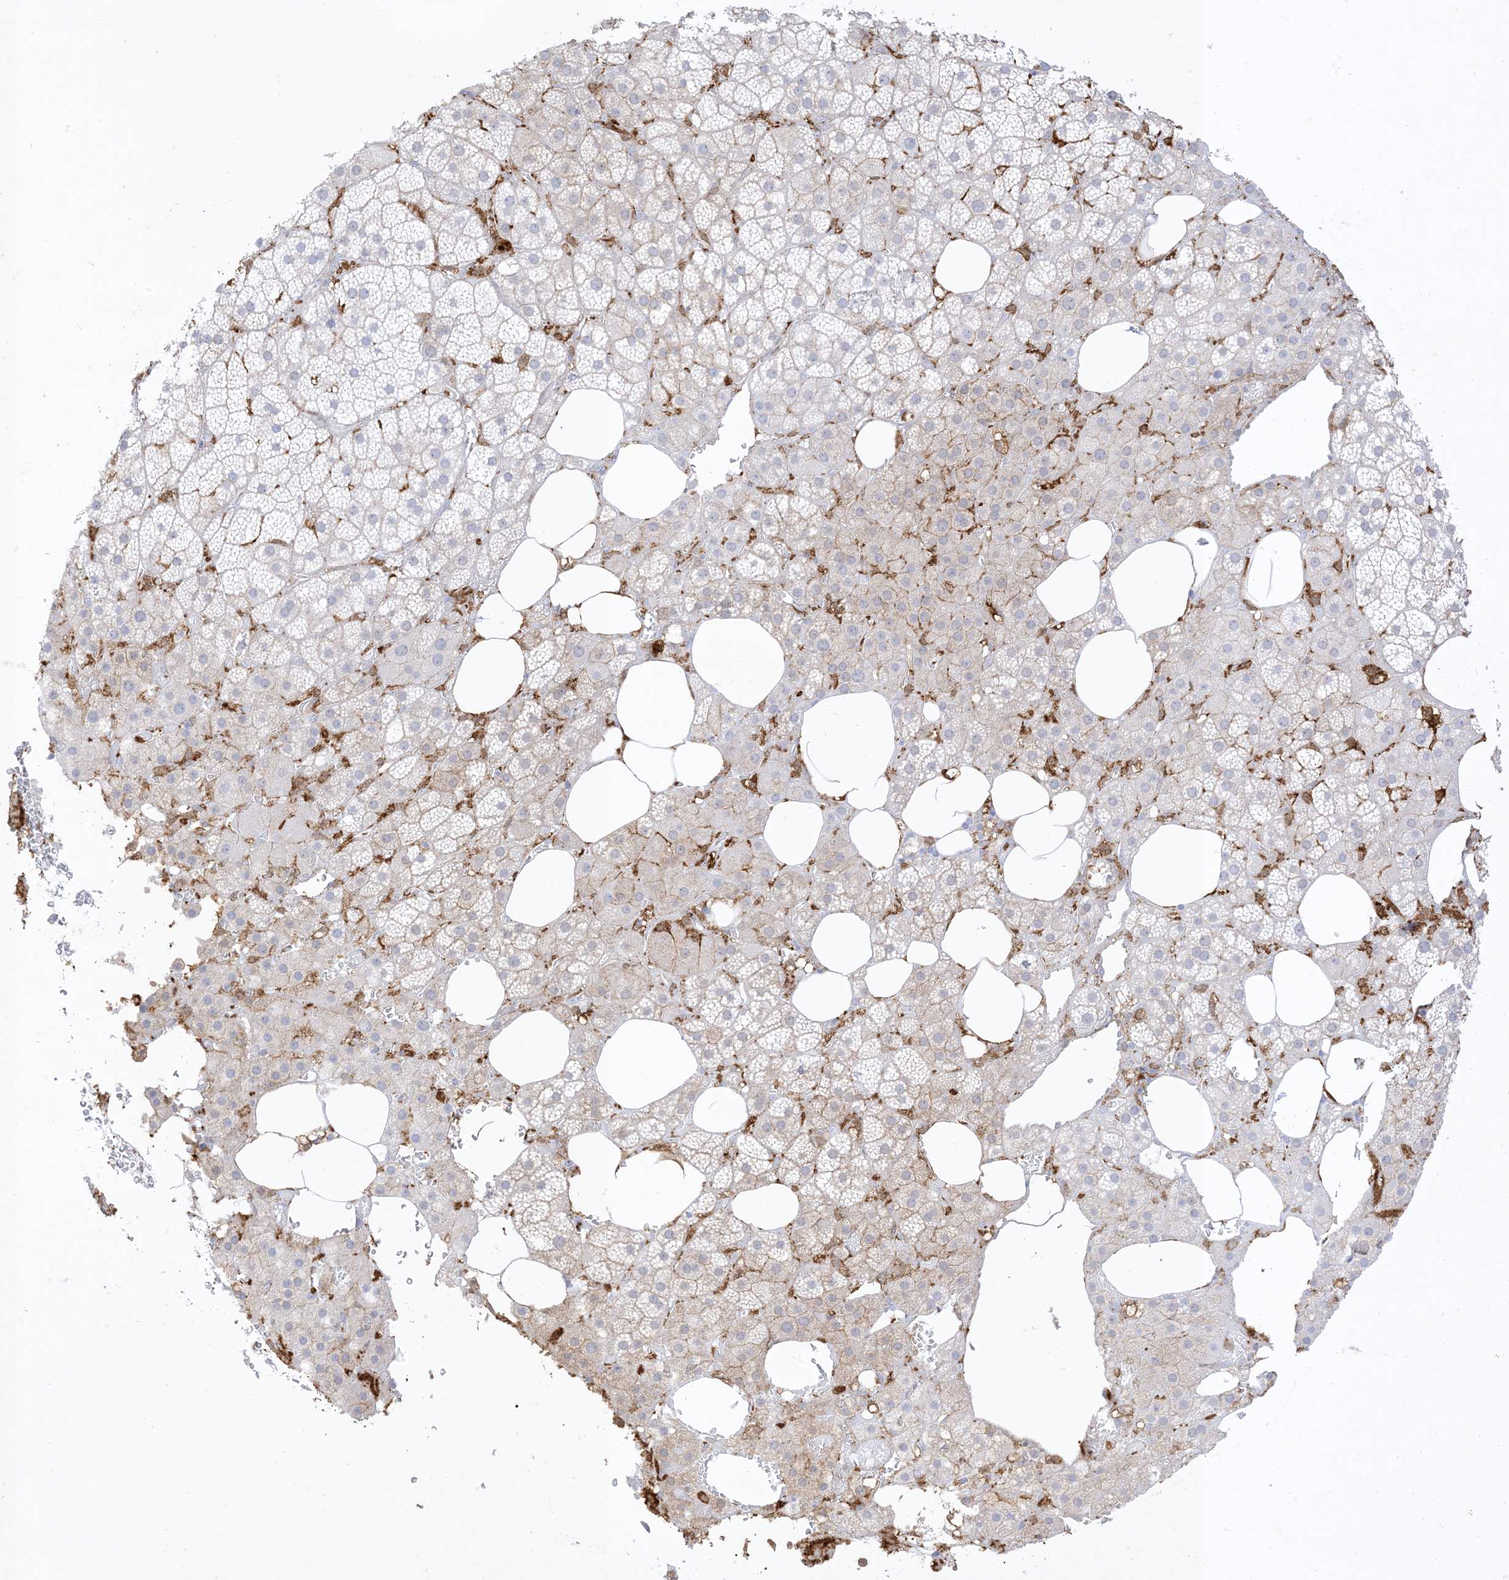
{"staining": {"intensity": "moderate", "quantity": "<25%", "location": "cytoplasmic/membranous"}, "tissue": "adrenal gland", "cell_type": "Glandular cells", "image_type": "normal", "snomed": [{"axis": "morphology", "description": "Normal tissue, NOS"}, {"axis": "topography", "description": "Adrenal gland"}], "caption": "Immunohistochemistry (DAB) staining of normal human adrenal gland shows moderate cytoplasmic/membranous protein expression in about <25% of glandular cells. The protein of interest is shown in brown color, while the nuclei are stained blue.", "gene": "GSN", "patient": {"sex": "female", "age": 59}}